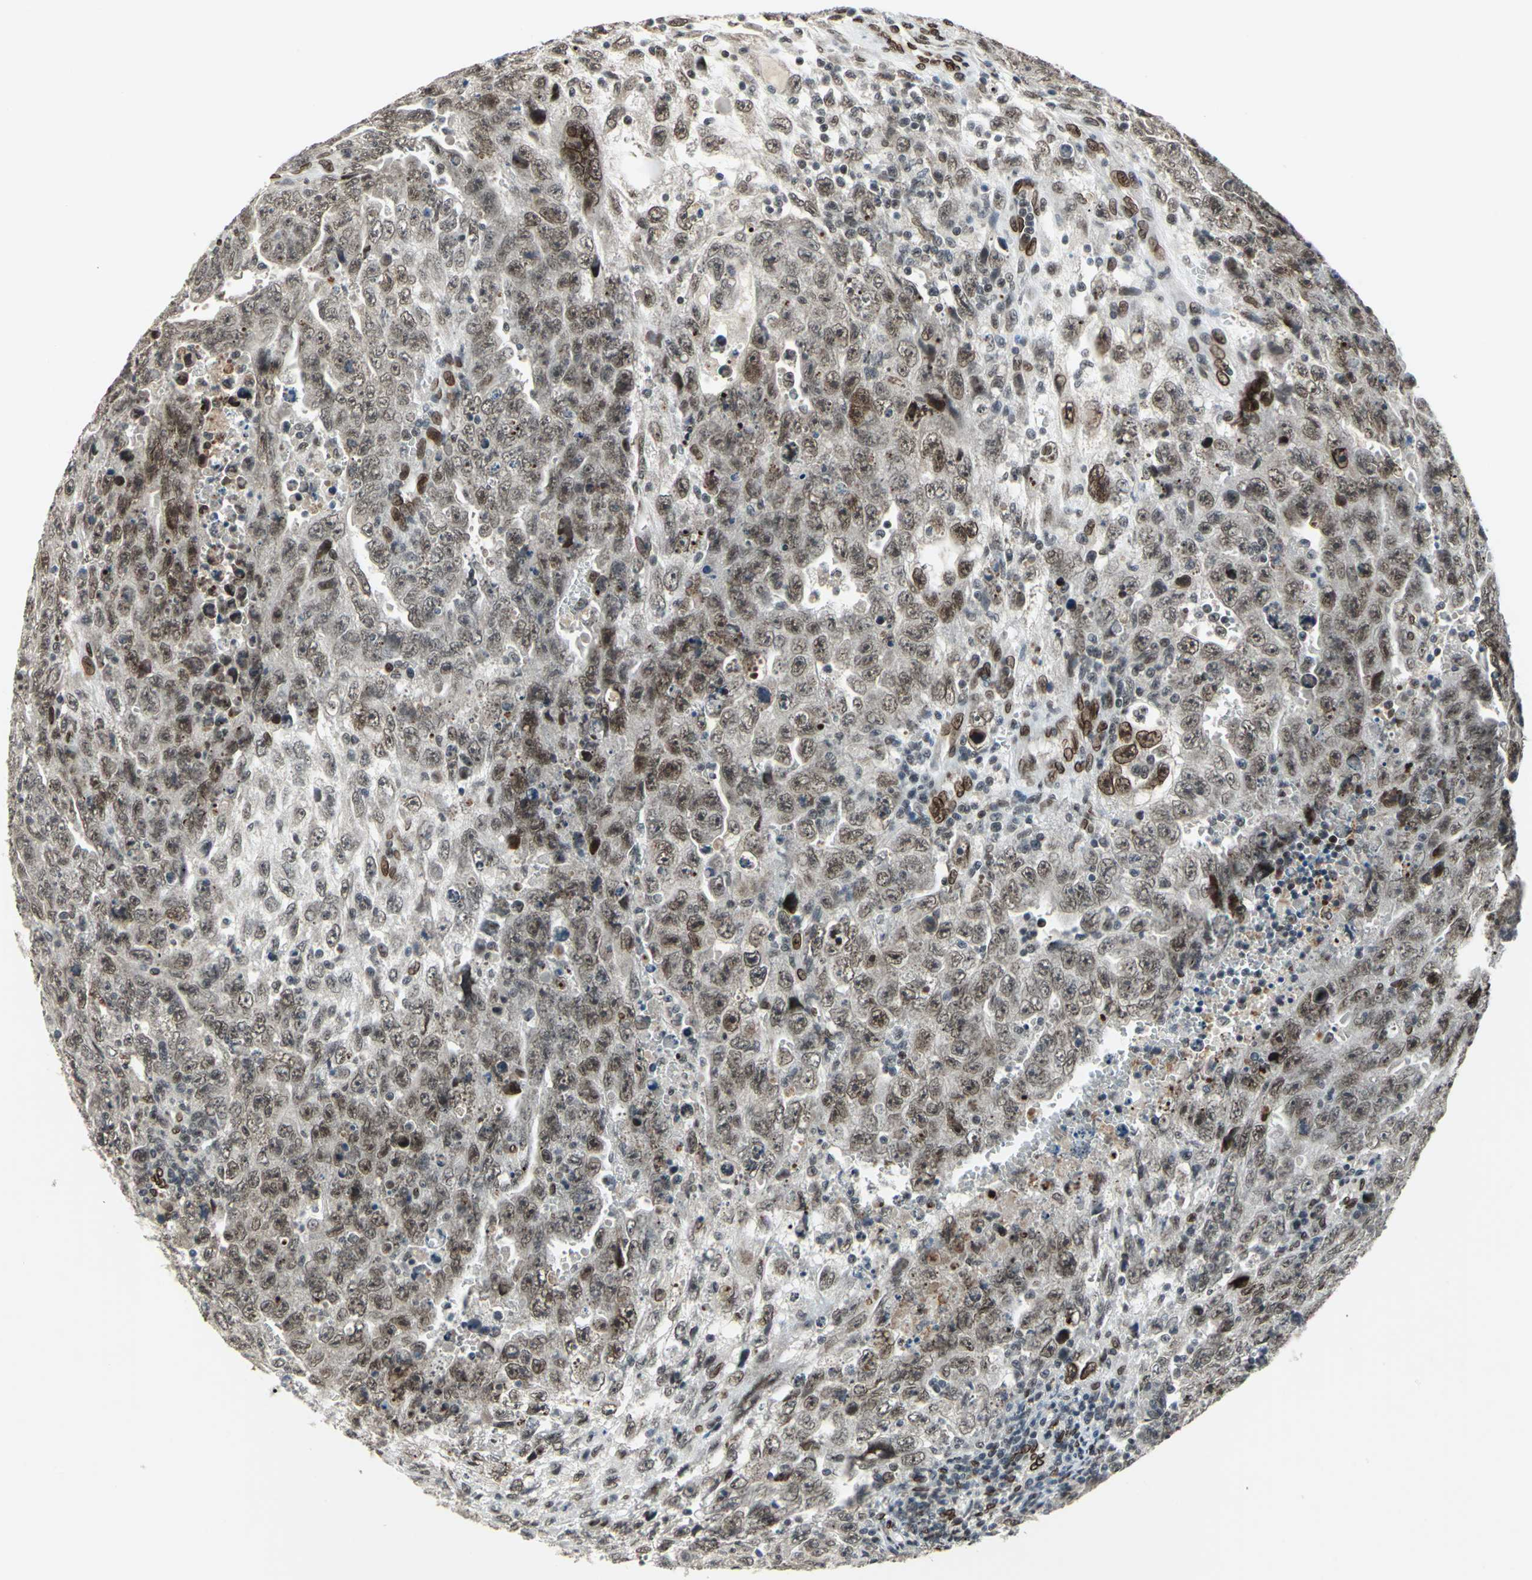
{"staining": {"intensity": "moderate", "quantity": ">75%", "location": "nuclear"}, "tissue": "testis cancer", "cell_type": "Tumor cells", "image_type": "cancer", "snomed": [{"axis": "morphology", "description": "Carcinoma, Embryonal, NOS"}, {"axis": "topography", "description": "Testis"}], "caption": "About >75% of tumor cells in embryonal carcinoma (testis) demonstrate moderate nuclear protein expression as visualized by brown immunohistochemical staining.", "gene": "ISY1", "patient": {"sex": "male", "age": 28}}